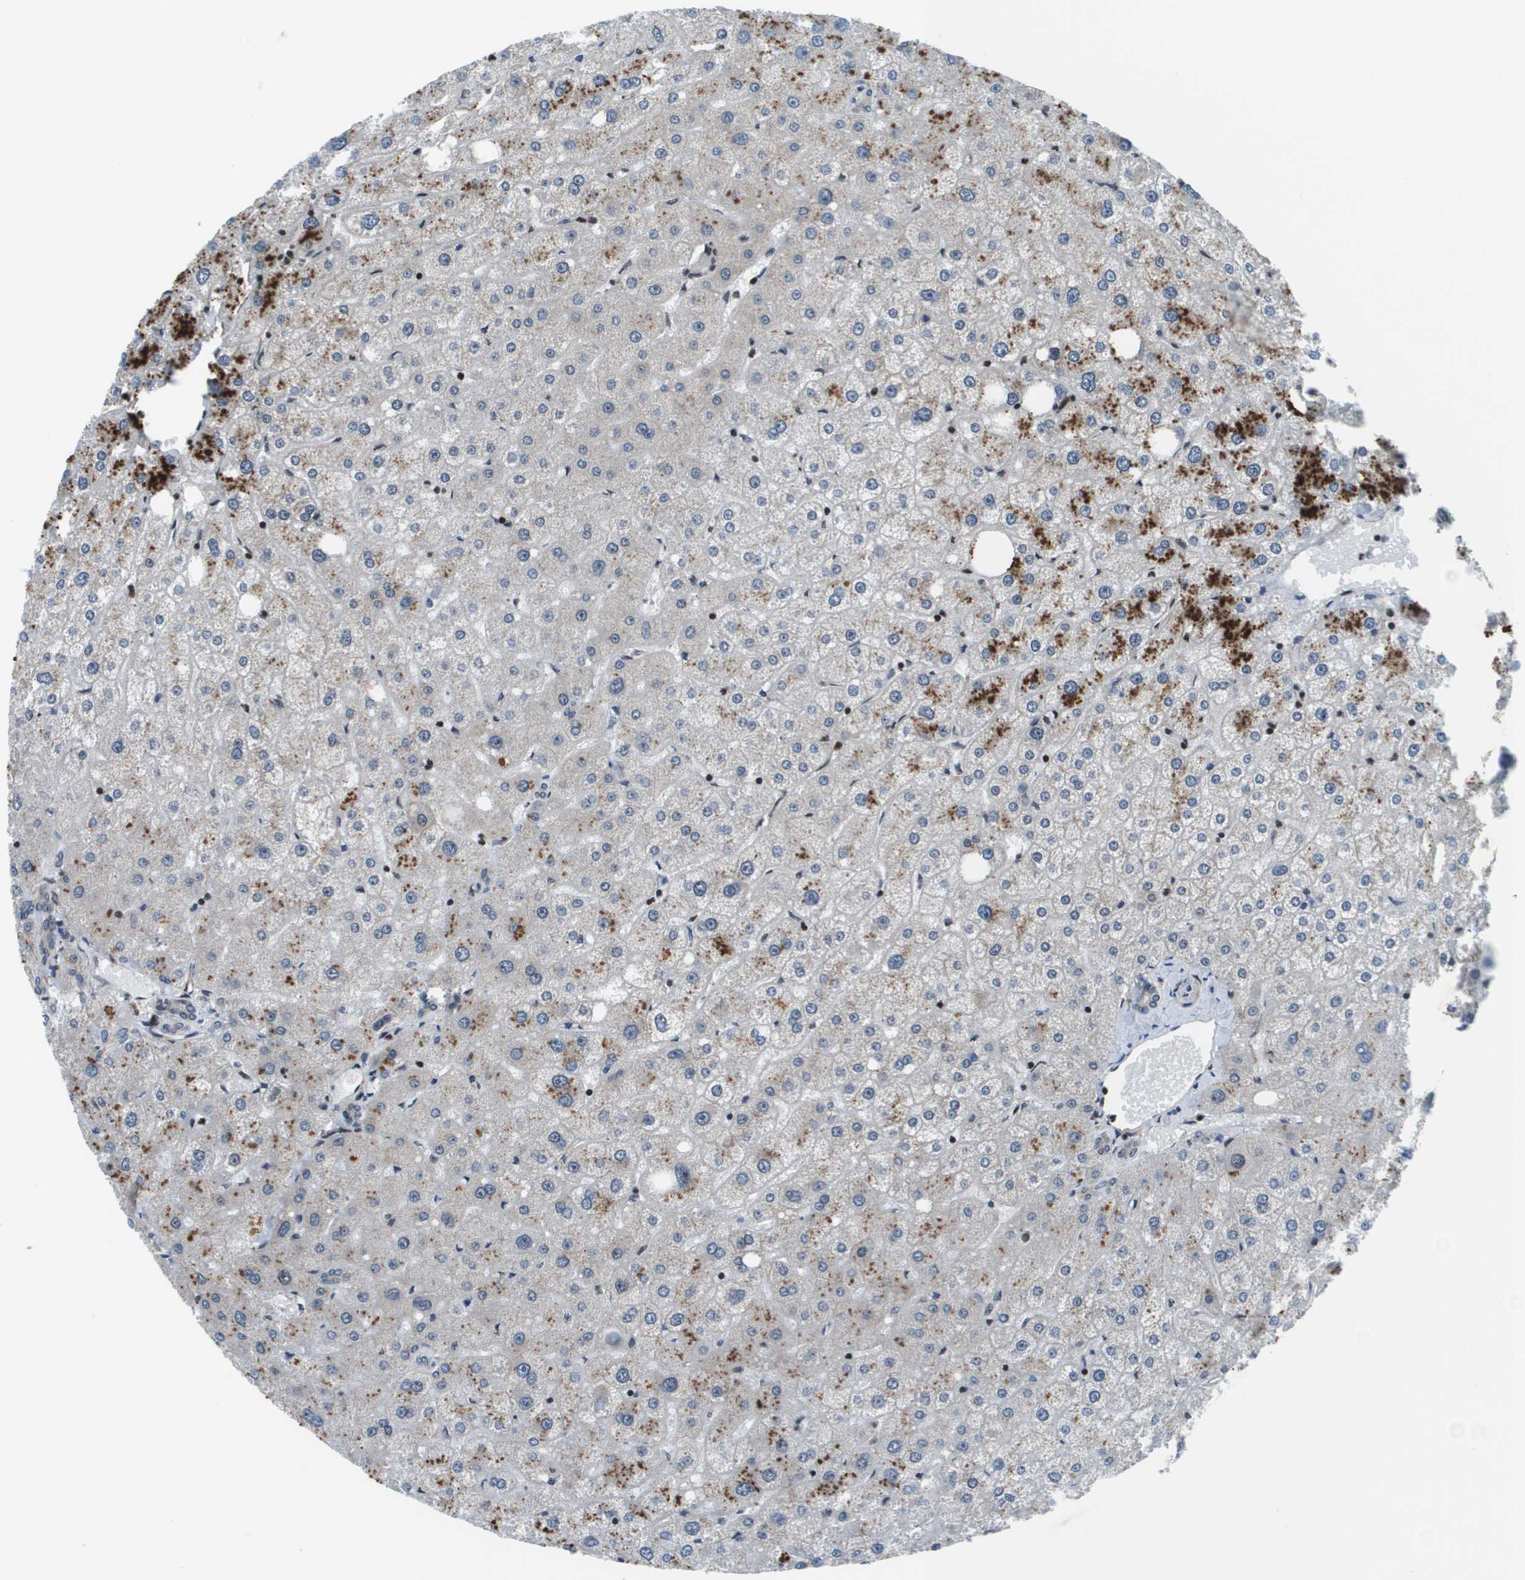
{"staining": {"intensity": "weak", "quantity": "25%-75%", "location": "cytoplasmic/membranous"}, "tissue": "liver", "cell_type": "Cholangiocytes", "image_type": "normal", "snomed": [{"axis": "morphology", "description": "Normal tissue, NOS"}, {"axis": "topography", "description": "Liver"}], "caption": "The micrograph displays a brown stain indicating the presence of a protein in the cytoplasmic/membranous of cholangiocytes in liver.", "gene": "ESYT1", "patient": {"sex": "male", "age": 73}}